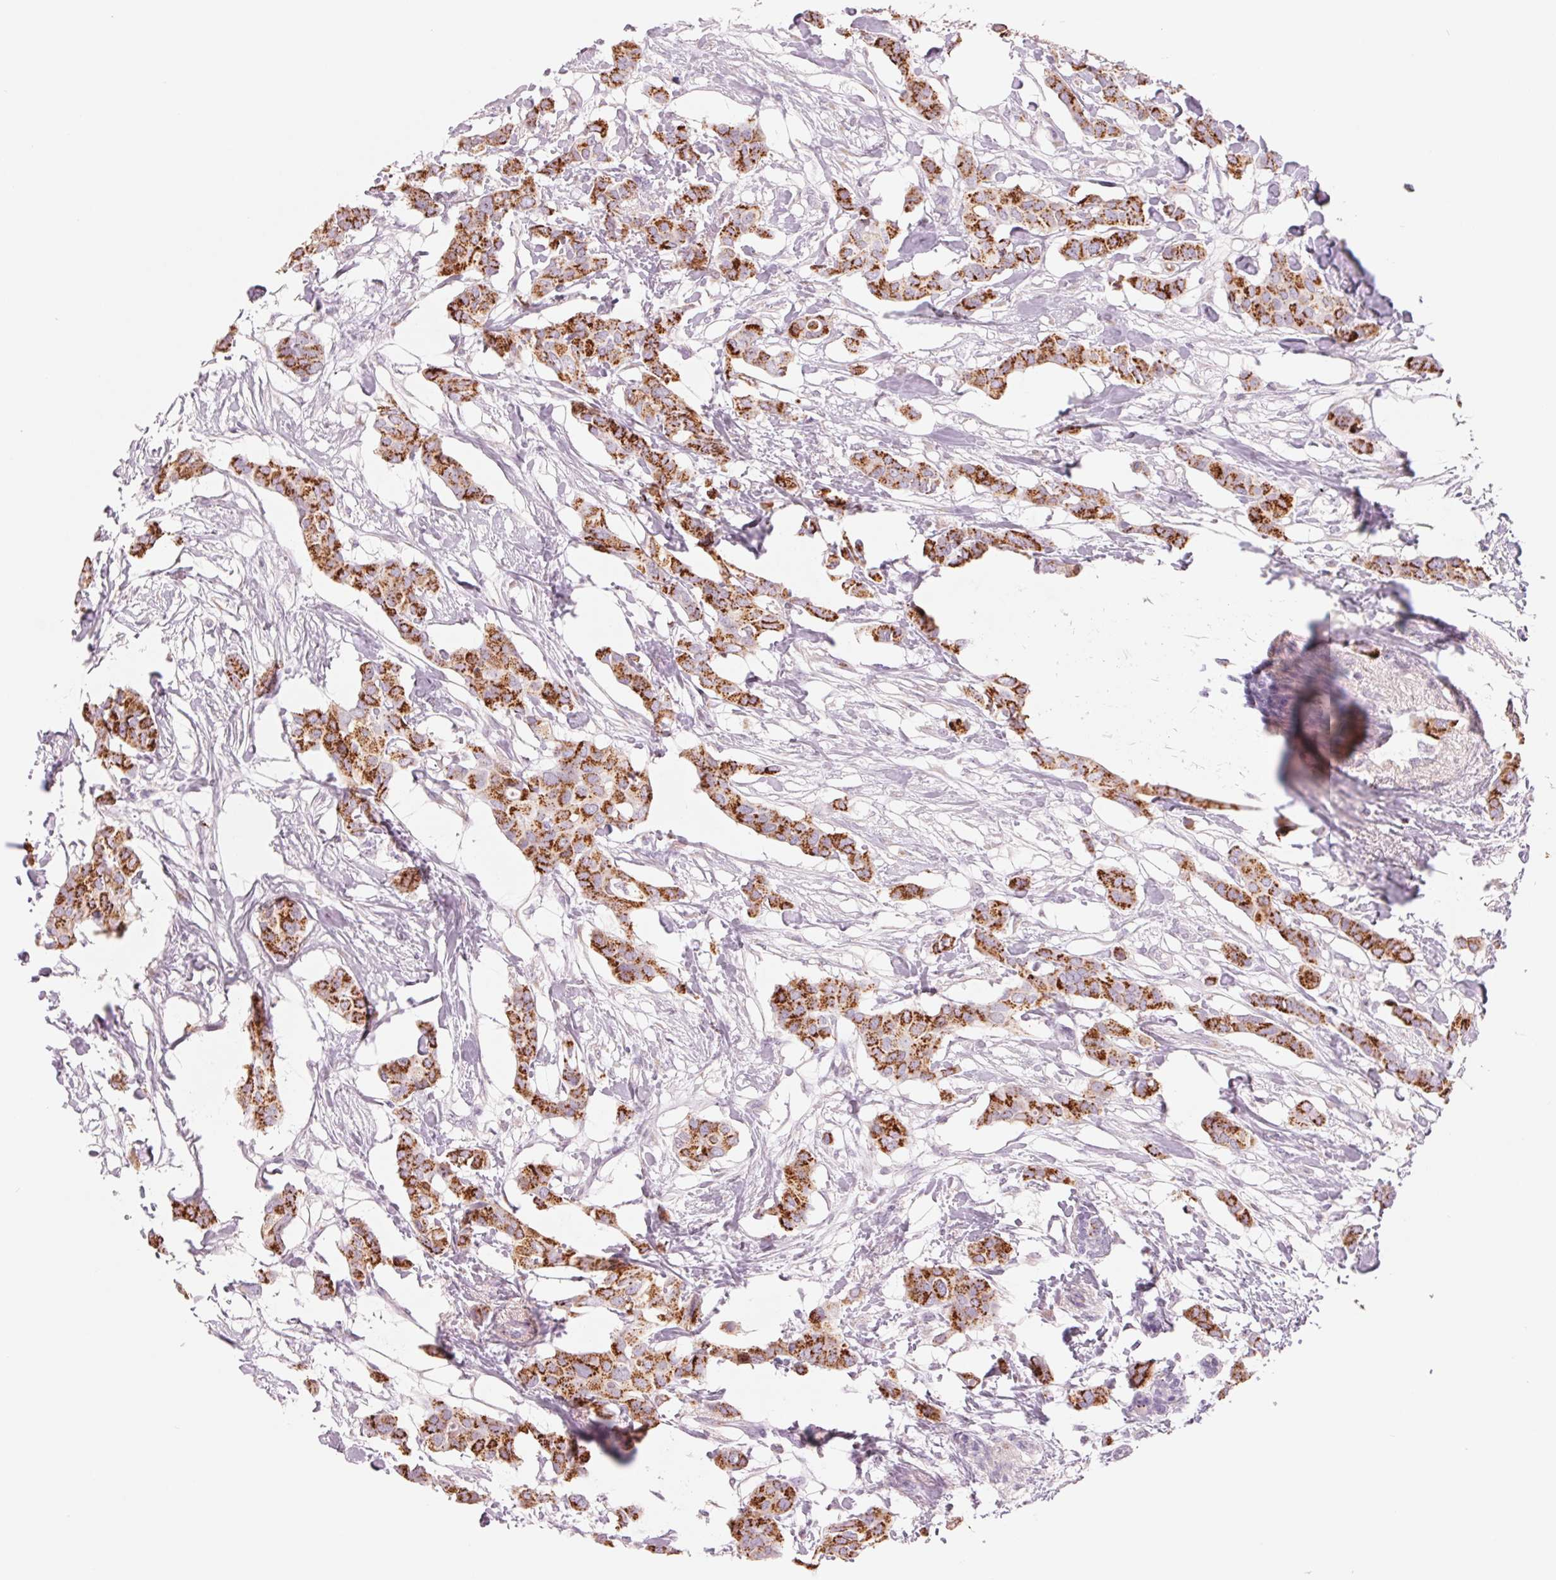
{"staining": {"intensity": "strong", "quantity": "25%-75%", "location": "cytoplasmic/membranous"}, "tissue": "breast cancer", "cell_type": "Tumor cells", "image_type": "cancer", "snomed": [{"axis": "morphology", "description": "Duct carcinoma"}, {"axis": "topography", "description": "Breast"}], "caption": "This is an image of immunohistochemistry (IHC) staining of breast cancer, which shows strong positivity in the cytoplasmic/membranous of tumor cells.", "gene": "GALNT7", "patient": {"sex": "female", "age": 62}}